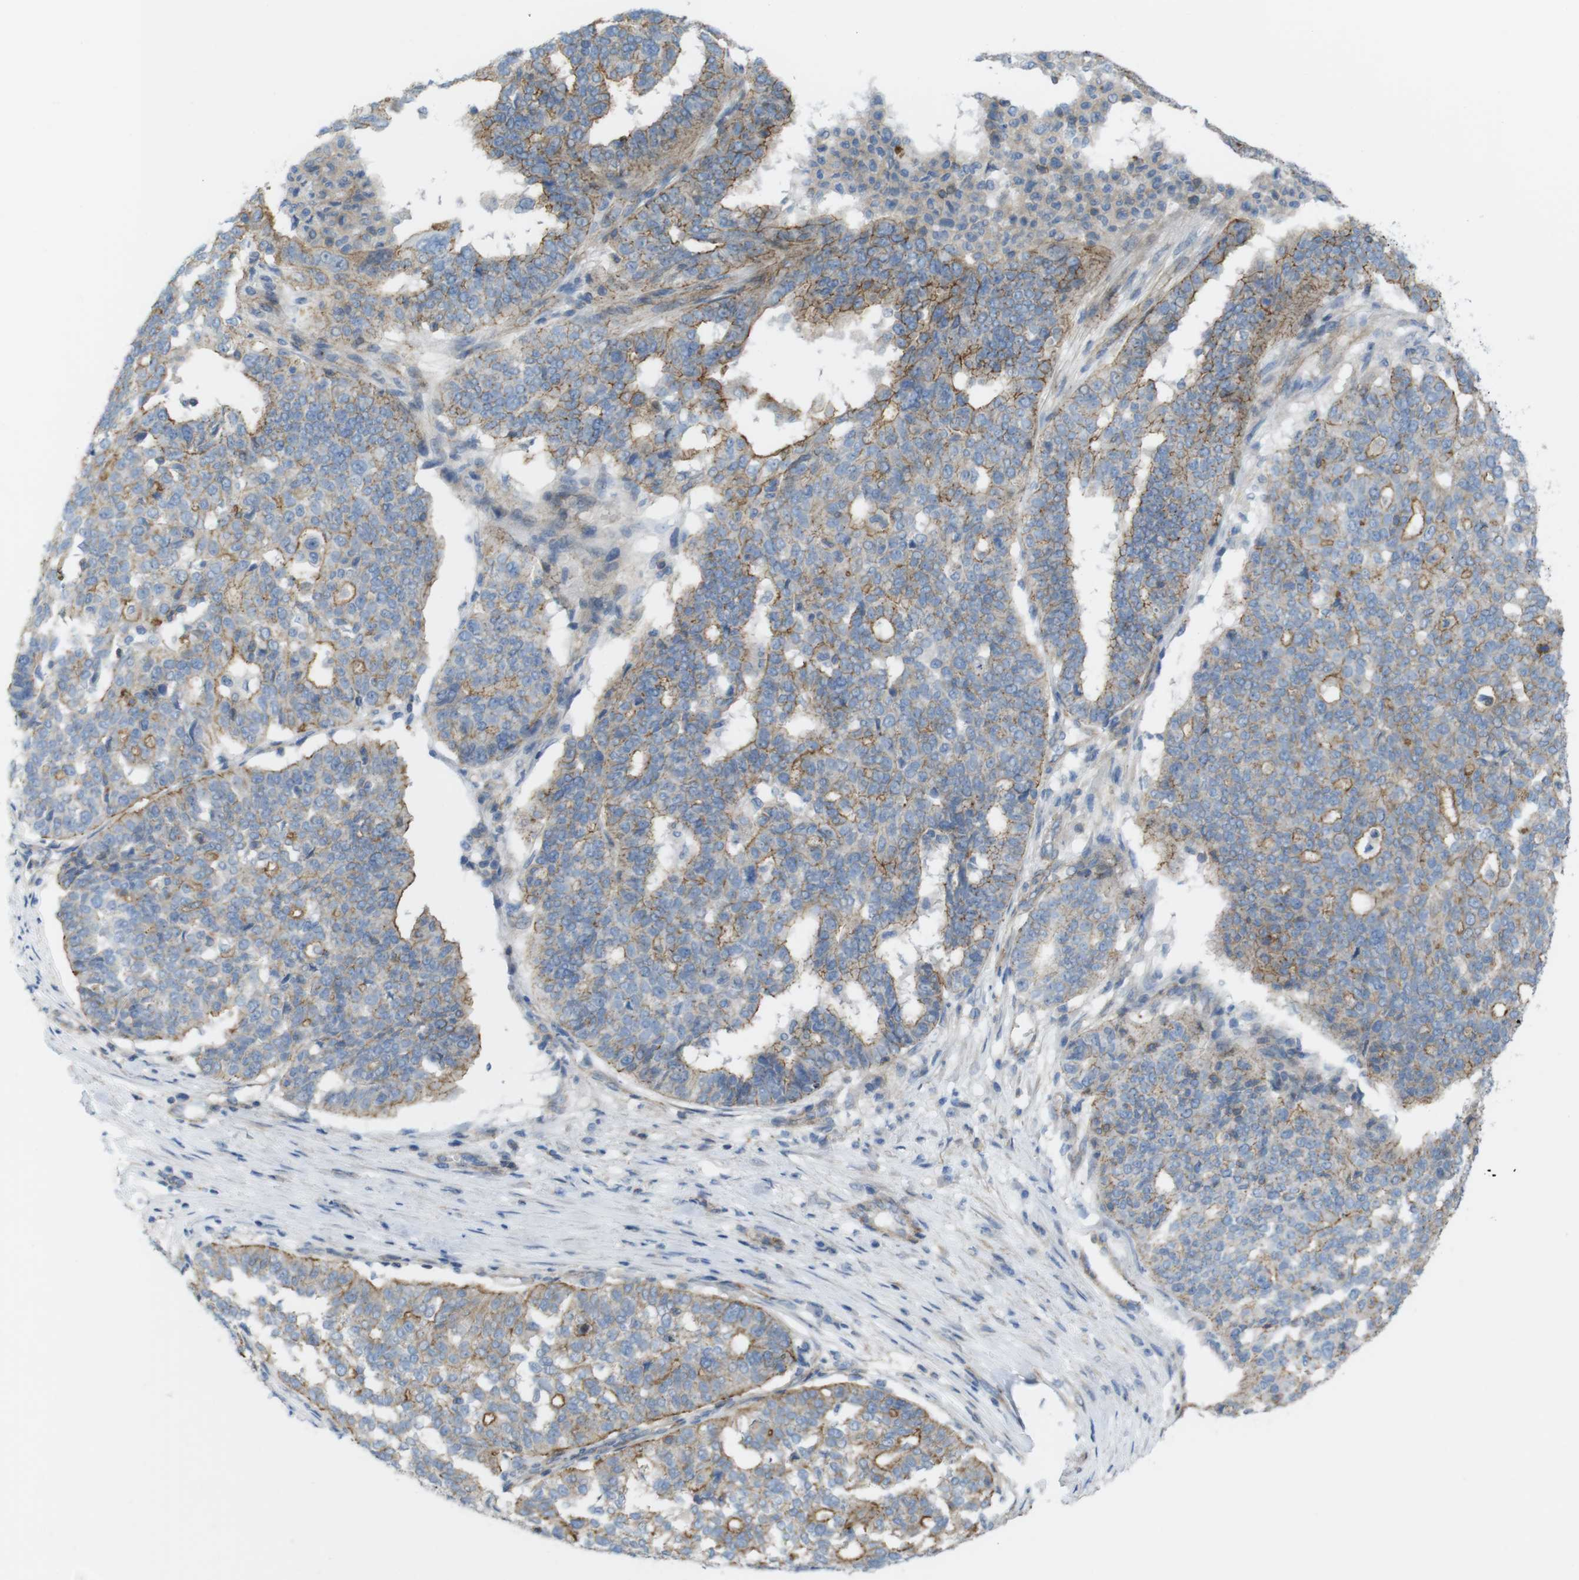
{"staining": {"intensity": "moderate", "quantity": "25%-75%", "location": "cytoplasmic/membranous"}, "tissue": "ovarian cancer", "cell_type": "Tumor cells", "image_type": "cancer", "snomed": [{"axis": "morphology", "description": "Cystadenocarcinoma, serous, NOS"}, {"axis": "topography", "description": "Ovary"}], "caption": "Tumor cells exhibit medium levels of moderate cytoplasmic/membranous expression in approximately 25%-75% of cells in serous cystadenocarcinoma (ovarian).", "gene": "PREX2", "patient": {"sex": "female", "age": 59}}